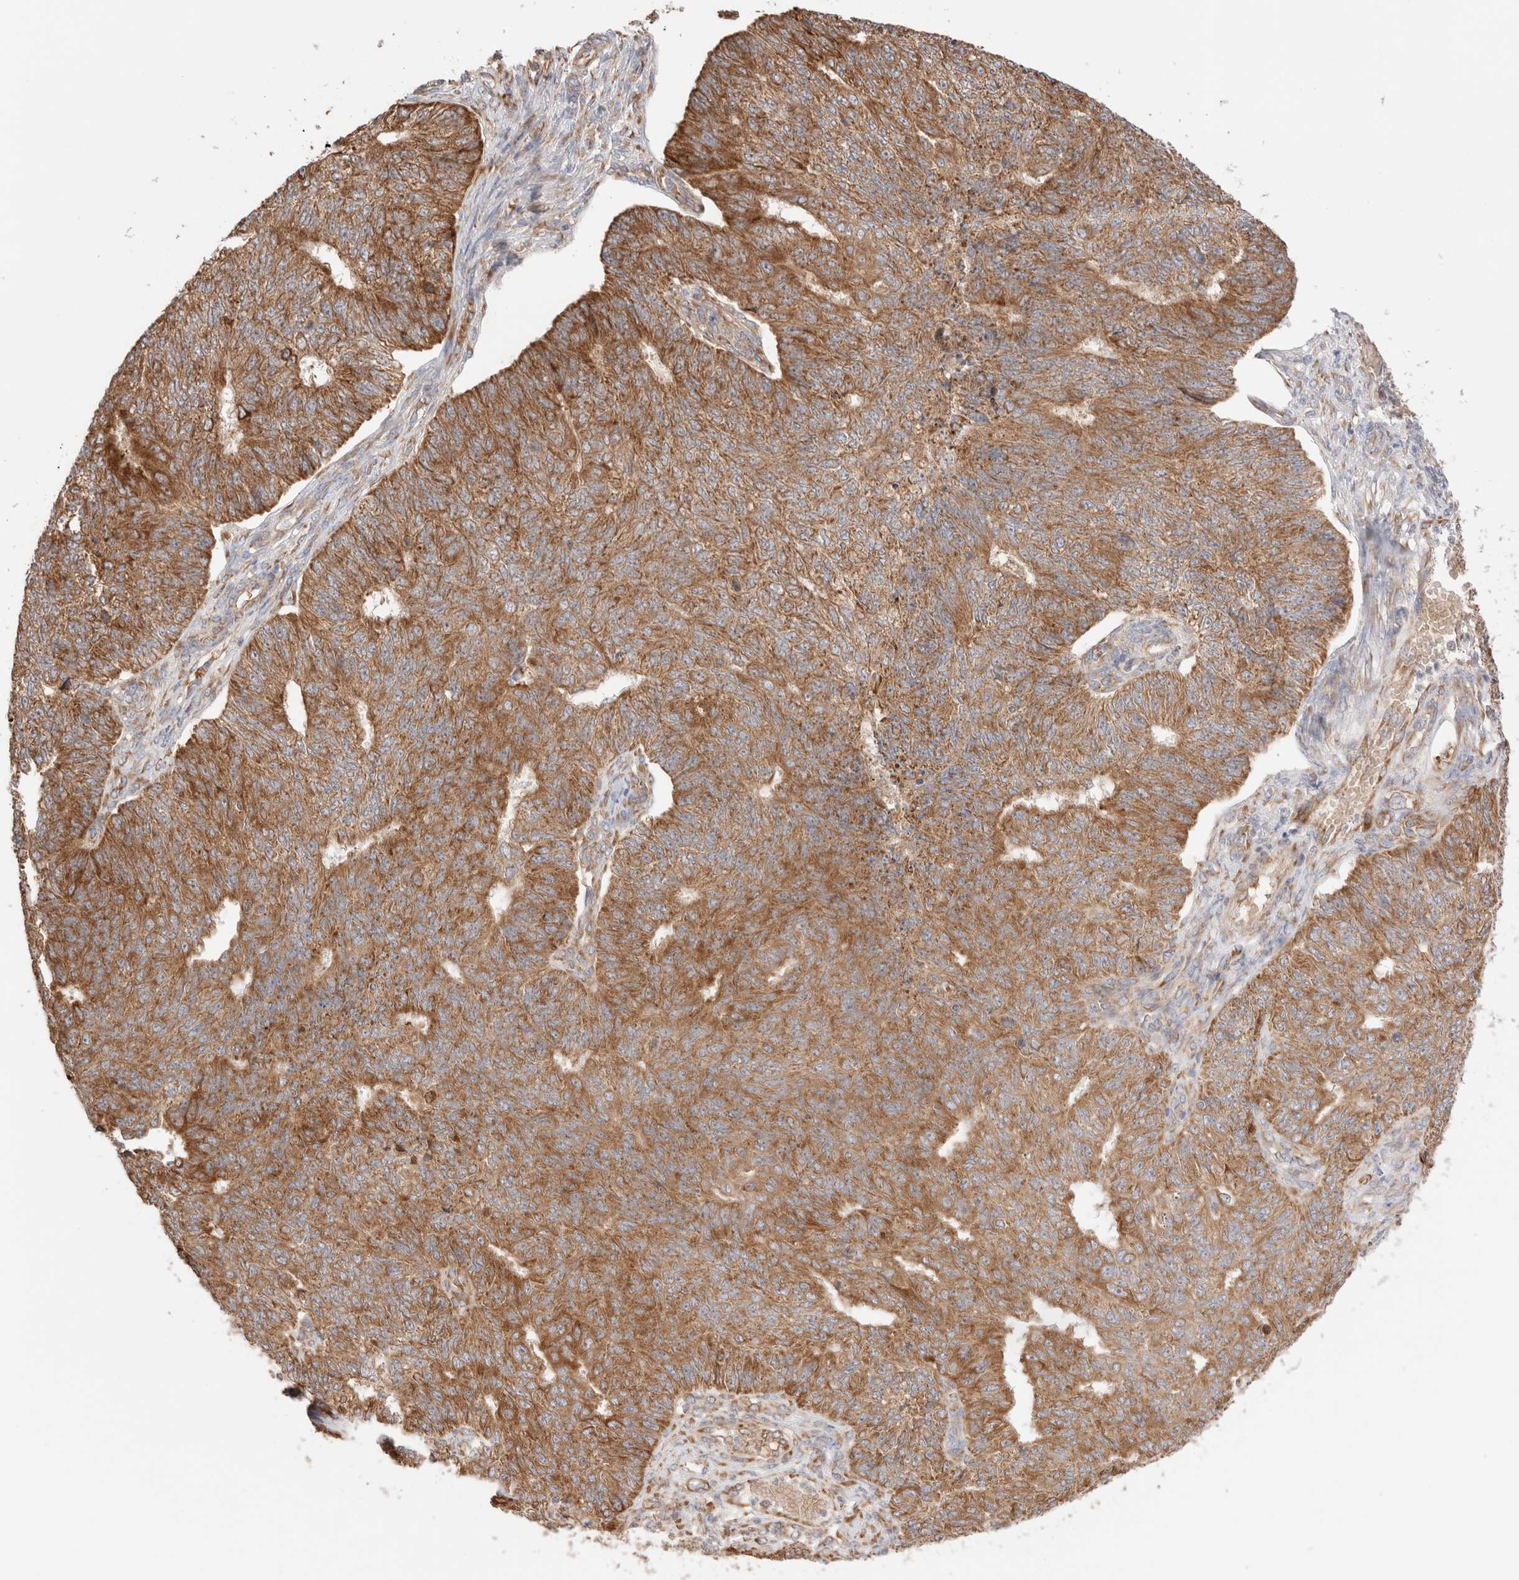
{"staining": {"intensity": "moderate", "quantity": ">75%", "location": "cytoplasmic/membranous"}, "tissue": "endometrial cancer", "cell_type": "Tumor cells", "image_type": "cancer", "snomed": [{"axis": "morphology", "description": "Adenocarcinoma, NOS"}, {"axis": "topography", "description": "Endometrium"}], "caption": "An immunohistochemistry photomicrograph of tumor tissue is shown. Protein staining in brown highlights moderate cytoplasmic/membranous positivity in adenocarcinoma (endometrial) within tumor cells.", "gene": "UTS2B", "patient": {"sex": "female", "age": 32}}